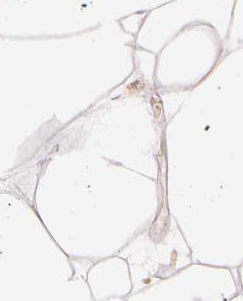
{"staining": {"intensity": "weak", "quantity": "25%-75%", "location": "cytoplasmic/membranous"}, "tissue": "adipose tissue", "cell_type": "Adipocytes", "image_type": "normal", "snomed": [{"axis": "morphology", "description": "Normal tissue, NOS"}, {"axis": "morphology", "description": "Duct carcinoma"}, {"axis": "topography", "description": "Breast"}, {"axis": "topography", "description": "Adipose tissue"}], "caption": "Immunohistochemical staining of benign human adipose tissue reveals 25%-75% levels of weak cytoplasmic/membranous protein expression in about 25%-75% of adipocytes.", "gene": "RALGAPA1", "patient": {"sex": "female", "age": 37}}